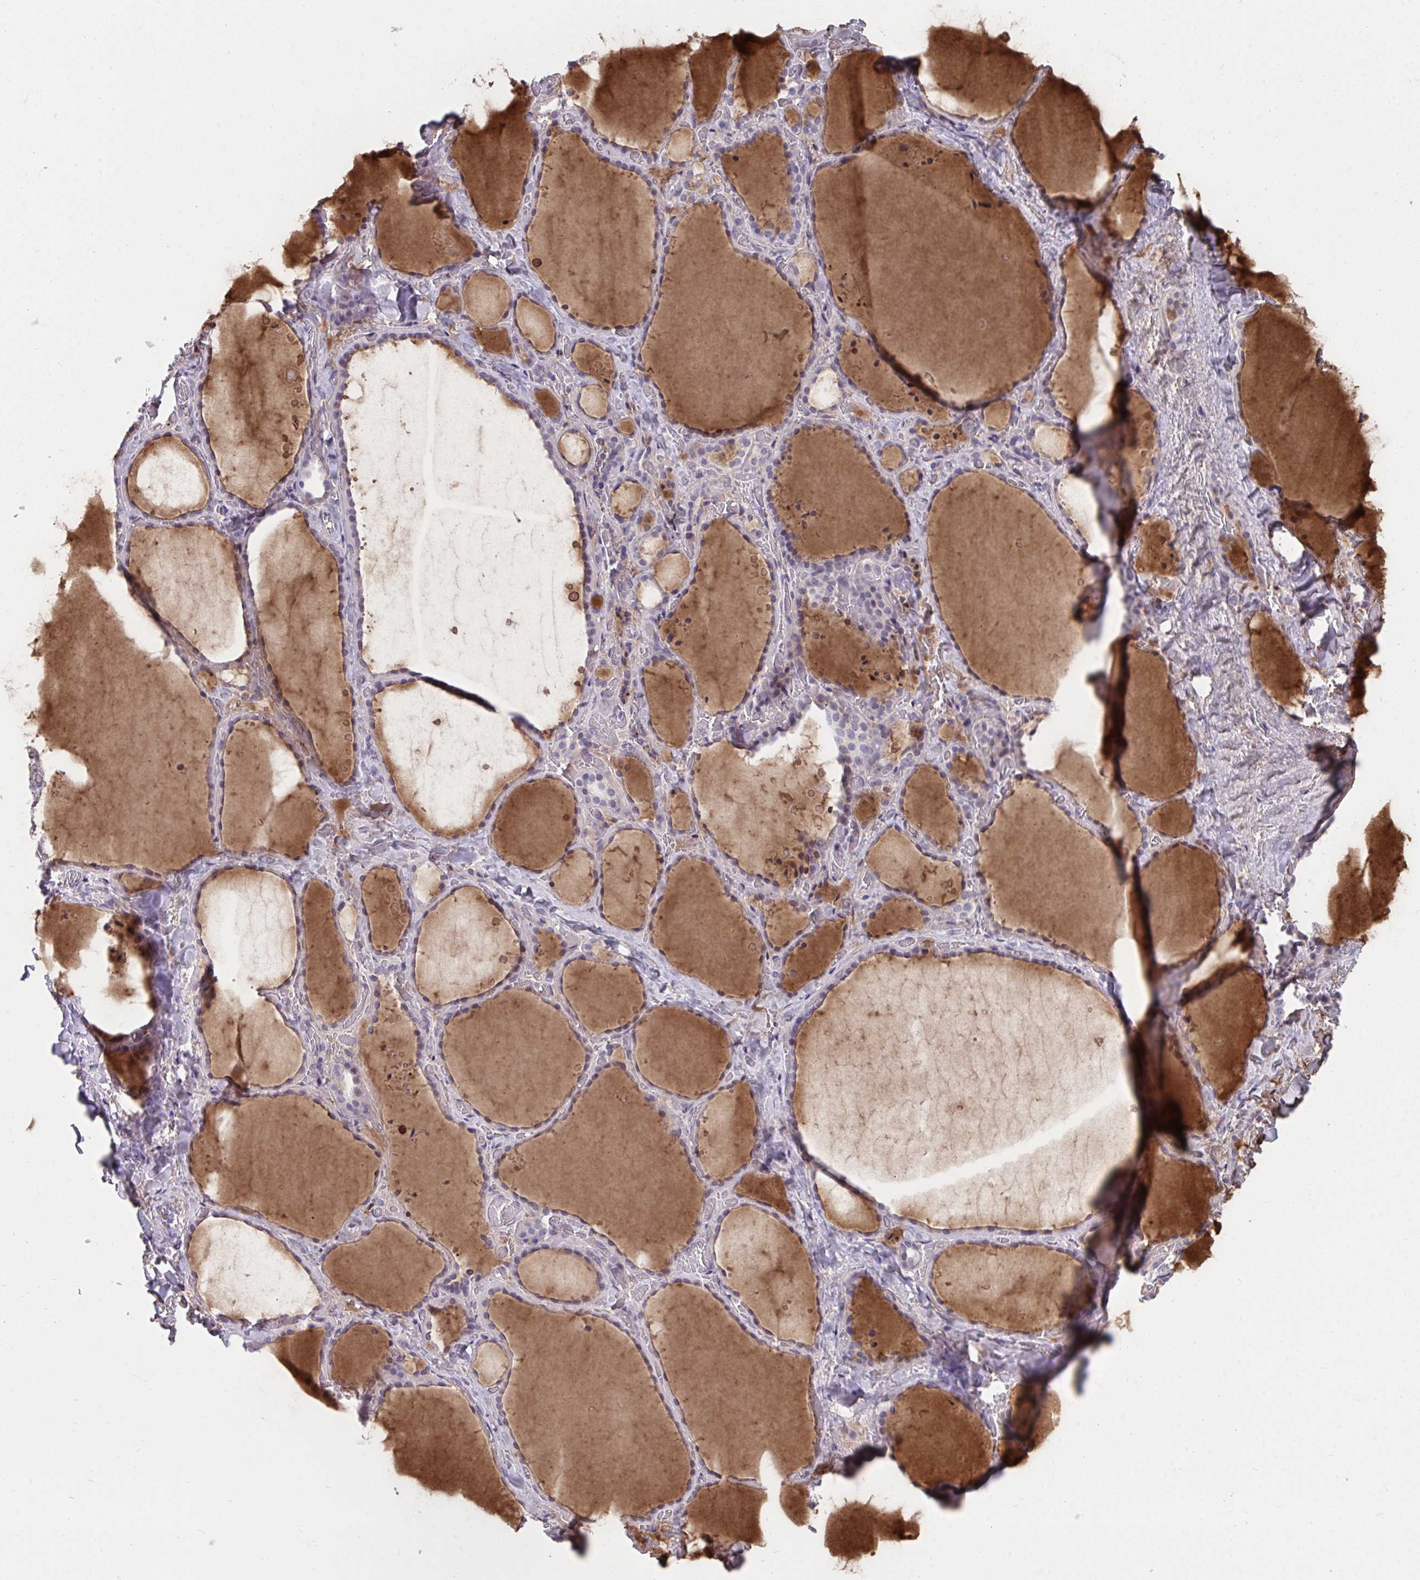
{"staining": {"intensity": "weak", "quantity": "25%-75%", "location": "cytoplasmic/membranous"}, "tissue": "thyroid gland", "cell_type": "Glandular cells", "image_type": "normal", "snomed": [{"axis": "morphology", "description": "Normal tissue, NOS"}, {"axis": "topography", "description": "Thyroid gland"}], "caption": "Unremarkable thyroid gland reveals weak cytoplasmic/membranous positivity in about 25%-75% of glandular cells, visualized by immunohistochemistry. Immunohistochemistry stains the protein of interest in brown and the nuclei are stained blue.", "gene": "SLAMF7", "patient": {"sex": "female", "age": 36}}